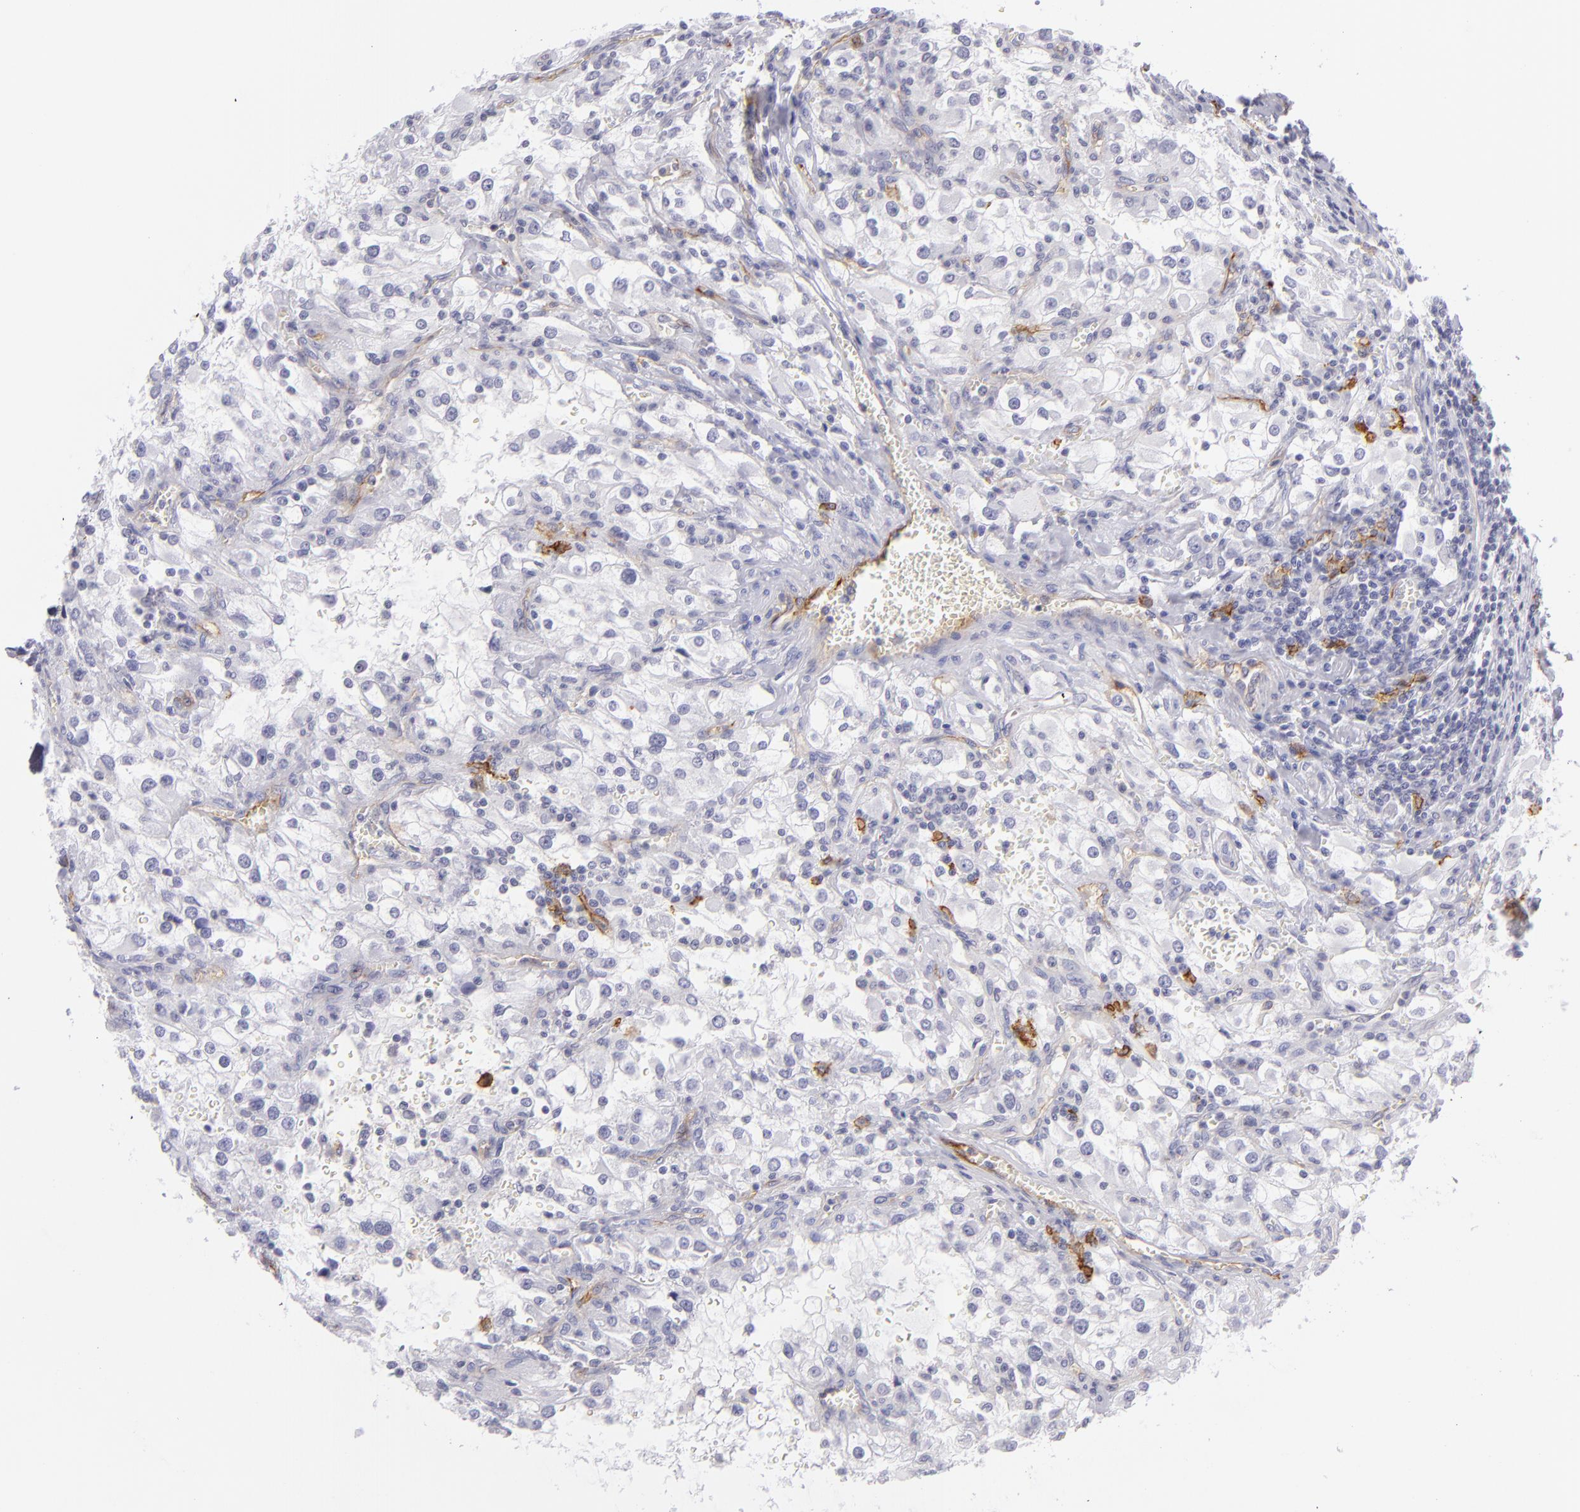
{"staining": {"intensity": "negative", "quantity": "none", "location": "none"}, "tissue": "renal cancer", "cell_type": "Tumor cells", "image_type": "cancer", "snomed": [{"axis": "morphology", "description": "Adenocarcinoma, NOS"}, {"axis": "topography", "description": "Kidney"}], "caption": "A high-resolution micrograph shows immunohistochemistry (IHC) staining of renal adenocarcinoma, which displays no significant positivity in tumor cells.", "gene": "THBD", "patient": {"sex": "female", "age": 52}}